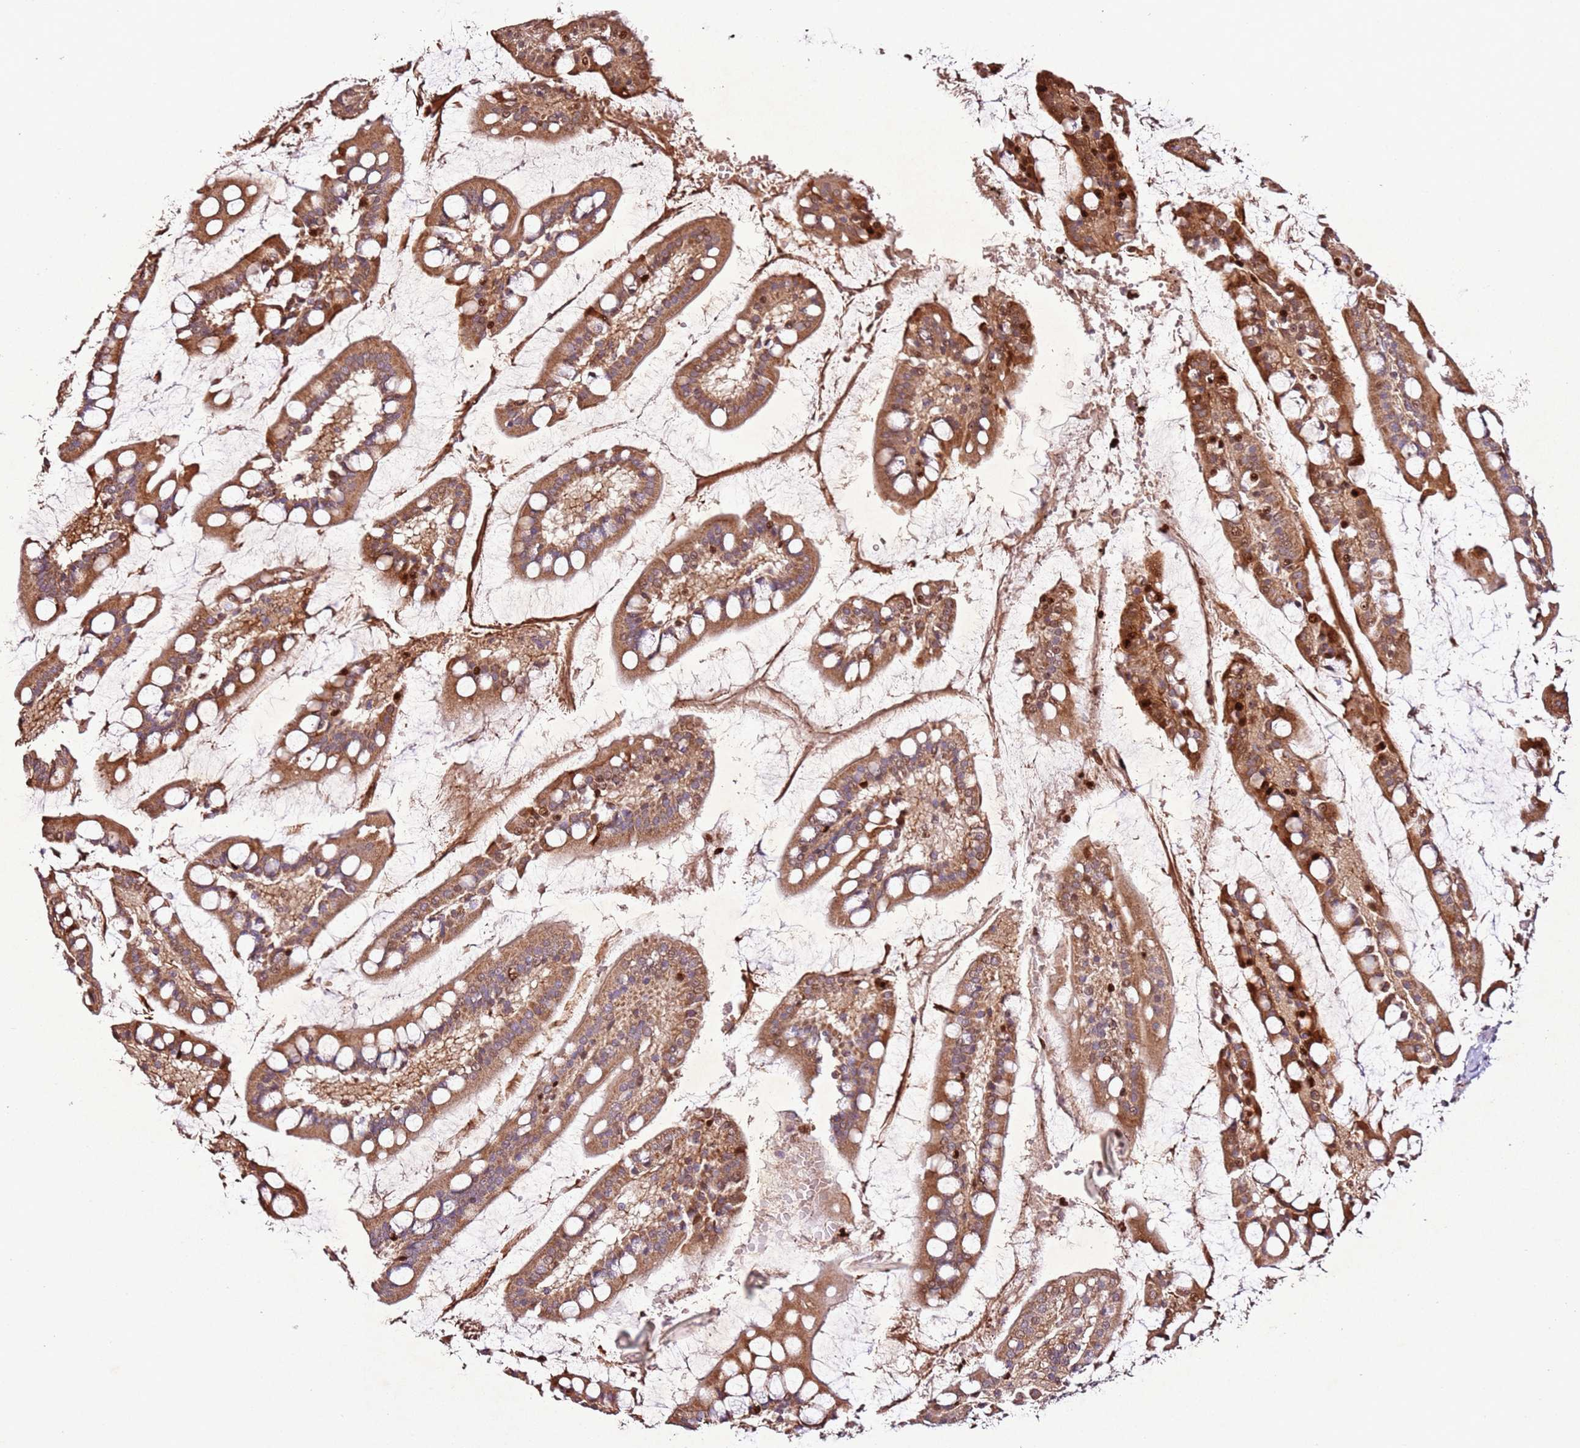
{"staining": {"intensity": "strong", "quantity": ">75%", "location": "cytoplasmic/membranous"}, "tissue": "small intestine", "cell_type": "Glandular cells", "image_type": "normal", "snomed": [{"axis": "morphology", "description": "Normal tissue, NOS"}, {"axis": "topography", "description": "Small intestine"}], "caption": "Protein staining displays strong cytoplasmic/membranous positivity in about >75% of glandular cells in unremarkable small intestine. (brown staining indicates protein expression, while blue staining denotes nuclei).", "gene": "PTMA", "patient": {"sex": "male", "age": 52}}